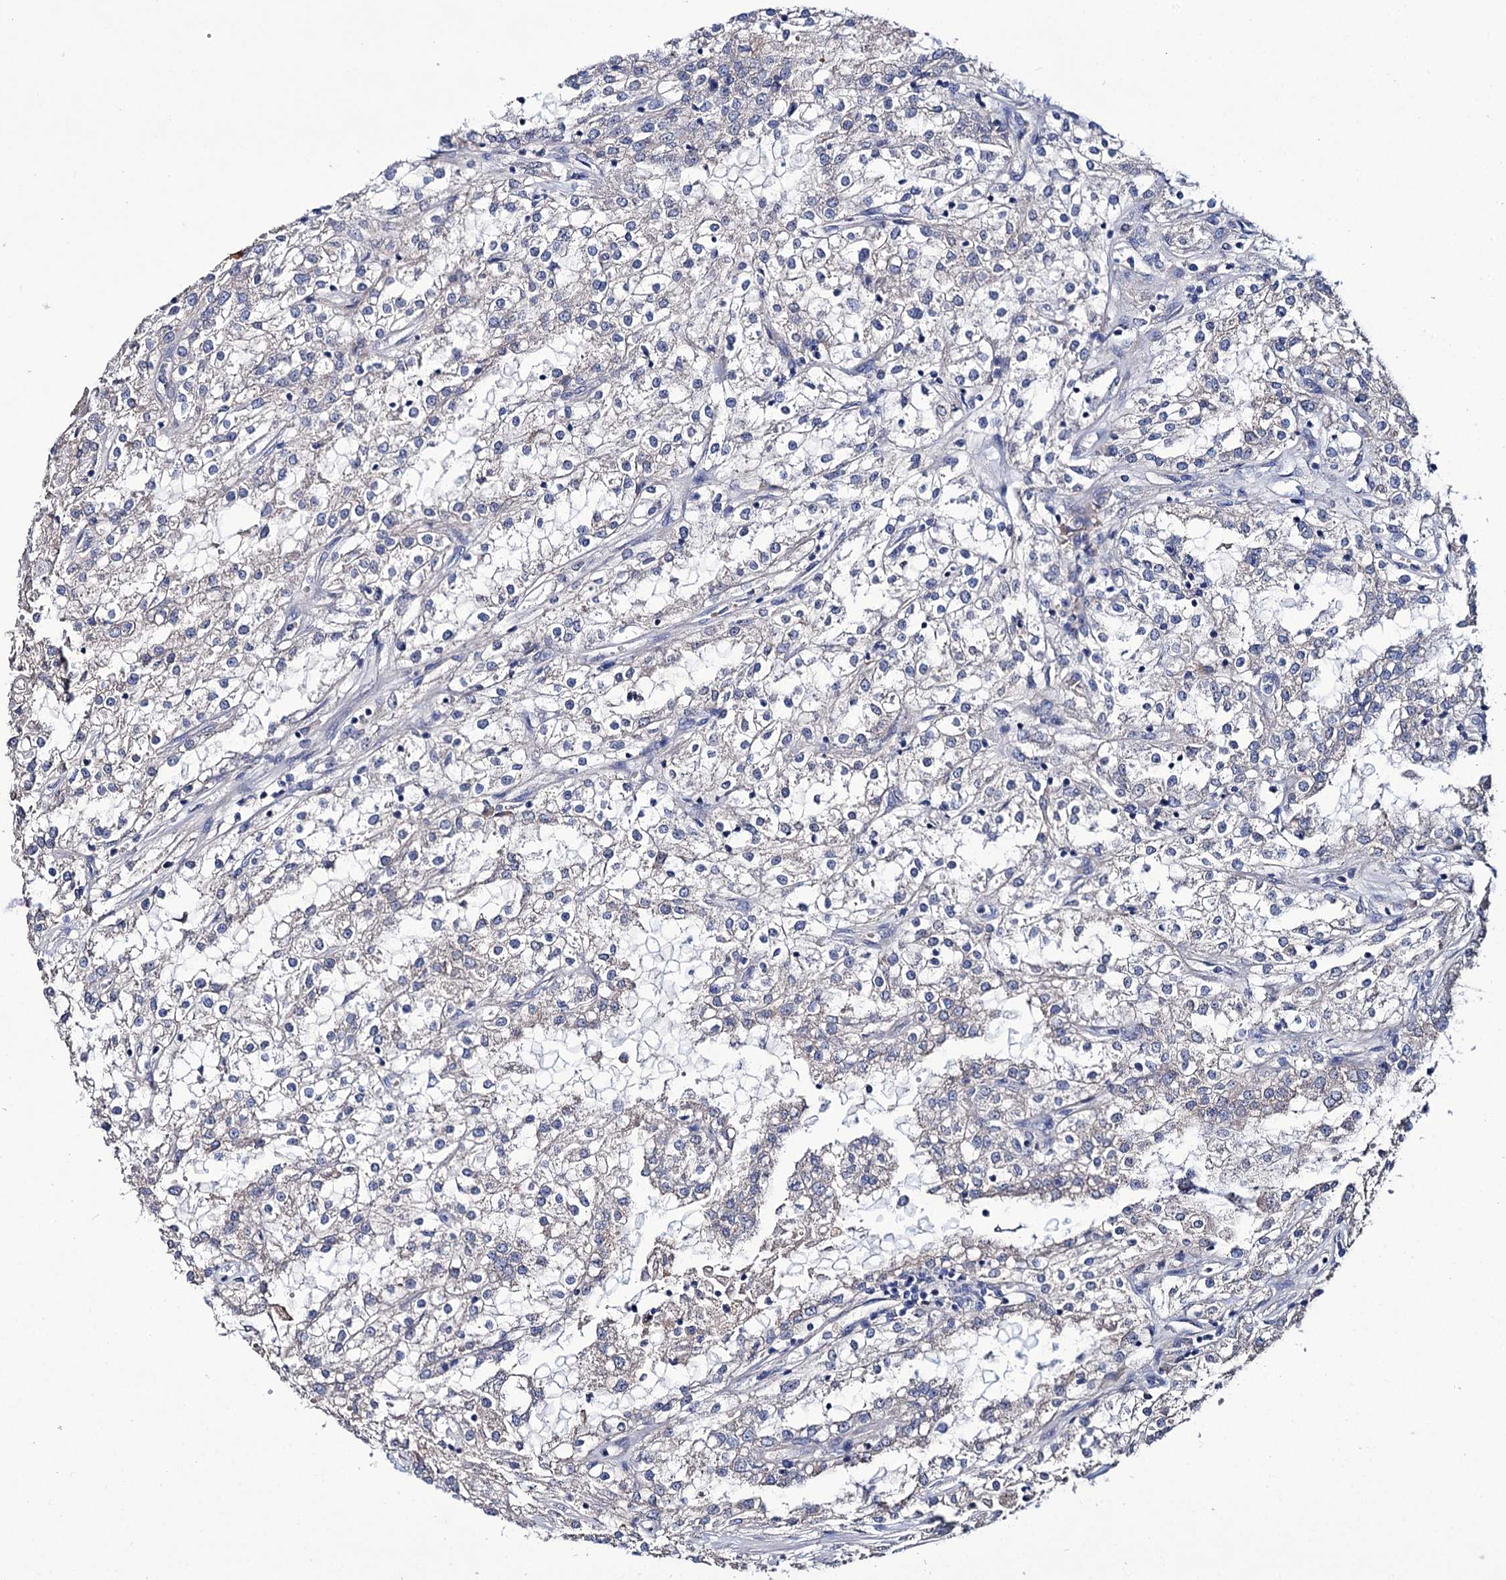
{"staining": {"intensity": "negative", "quantity": "none", "location": "none"}, "tissue": "renal cancer", "cell_type": "Tumor cells", "image_type": "cancer", "snomed": [{"axis": "morphology", "description": "Adenocarcinoma, NOS"}, {"axis": "topography", "description": "Kidney"}], "caption": "Human renal cancer (adenocarcinoma) stained for a protein using IHC shows no staining in tumor cells.", "gene": "PPP1R32", "patient": {"sex": "female", "age": 52}}